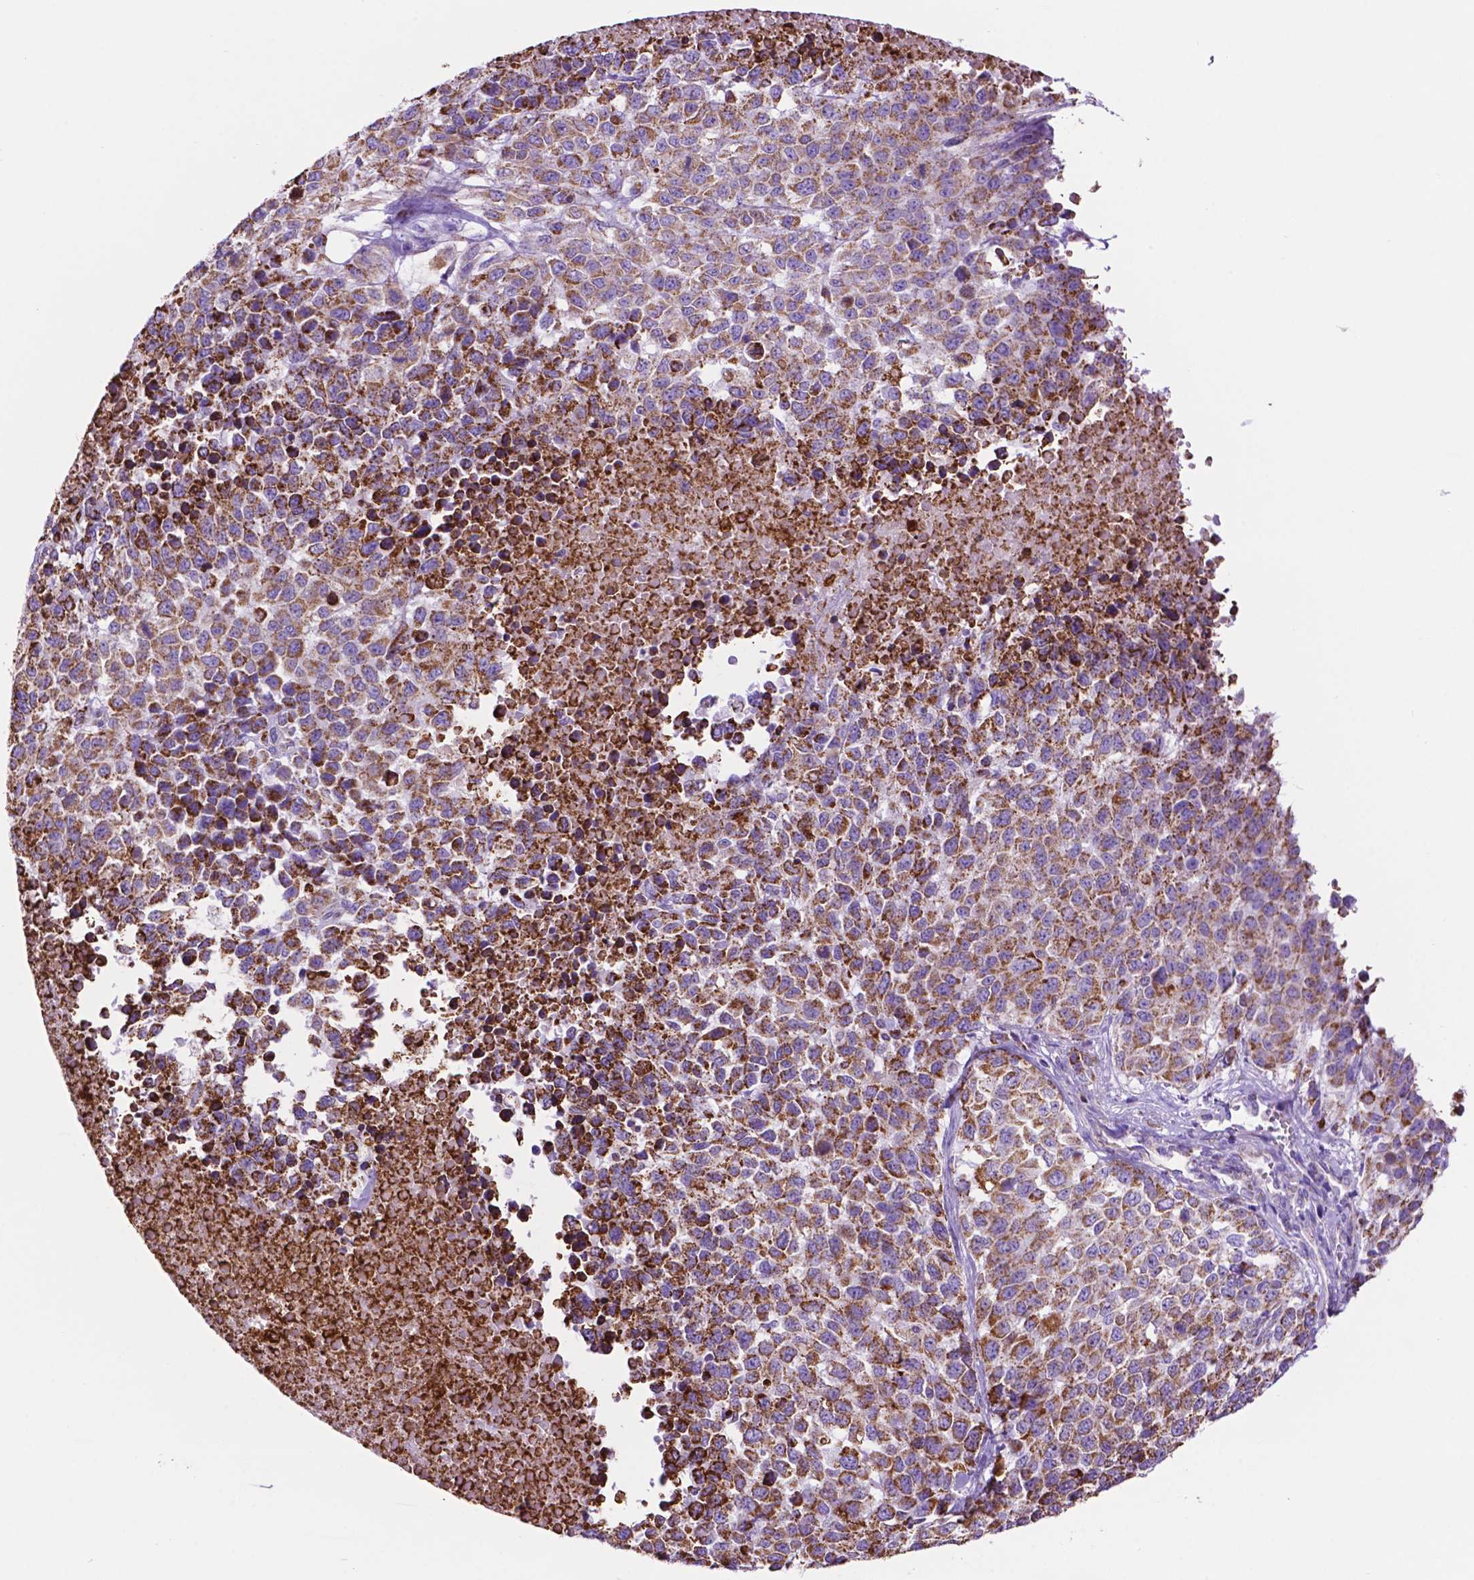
{"staining": {"intensity": "moderate", "quantity": ">75%", "location": "cytoplasmic/membranous"}, "tissue": "melanoma", "cell_type": "Tumor cells", "image_type": "cancer", "snomed": [{"axis": "morphology", "description": "Malignant melanoma, Metastatic site"}, {"axis": "topography", "description": "Skin"}], "caption": "There is medium levels of moderate cytoplasmic/membranous staining in tumor cells of melanoma, as demonstrated by immunohistochemical staining (brown color).", "gene": "GDPD5", "patient": {"sex": "male", "age": 84}}